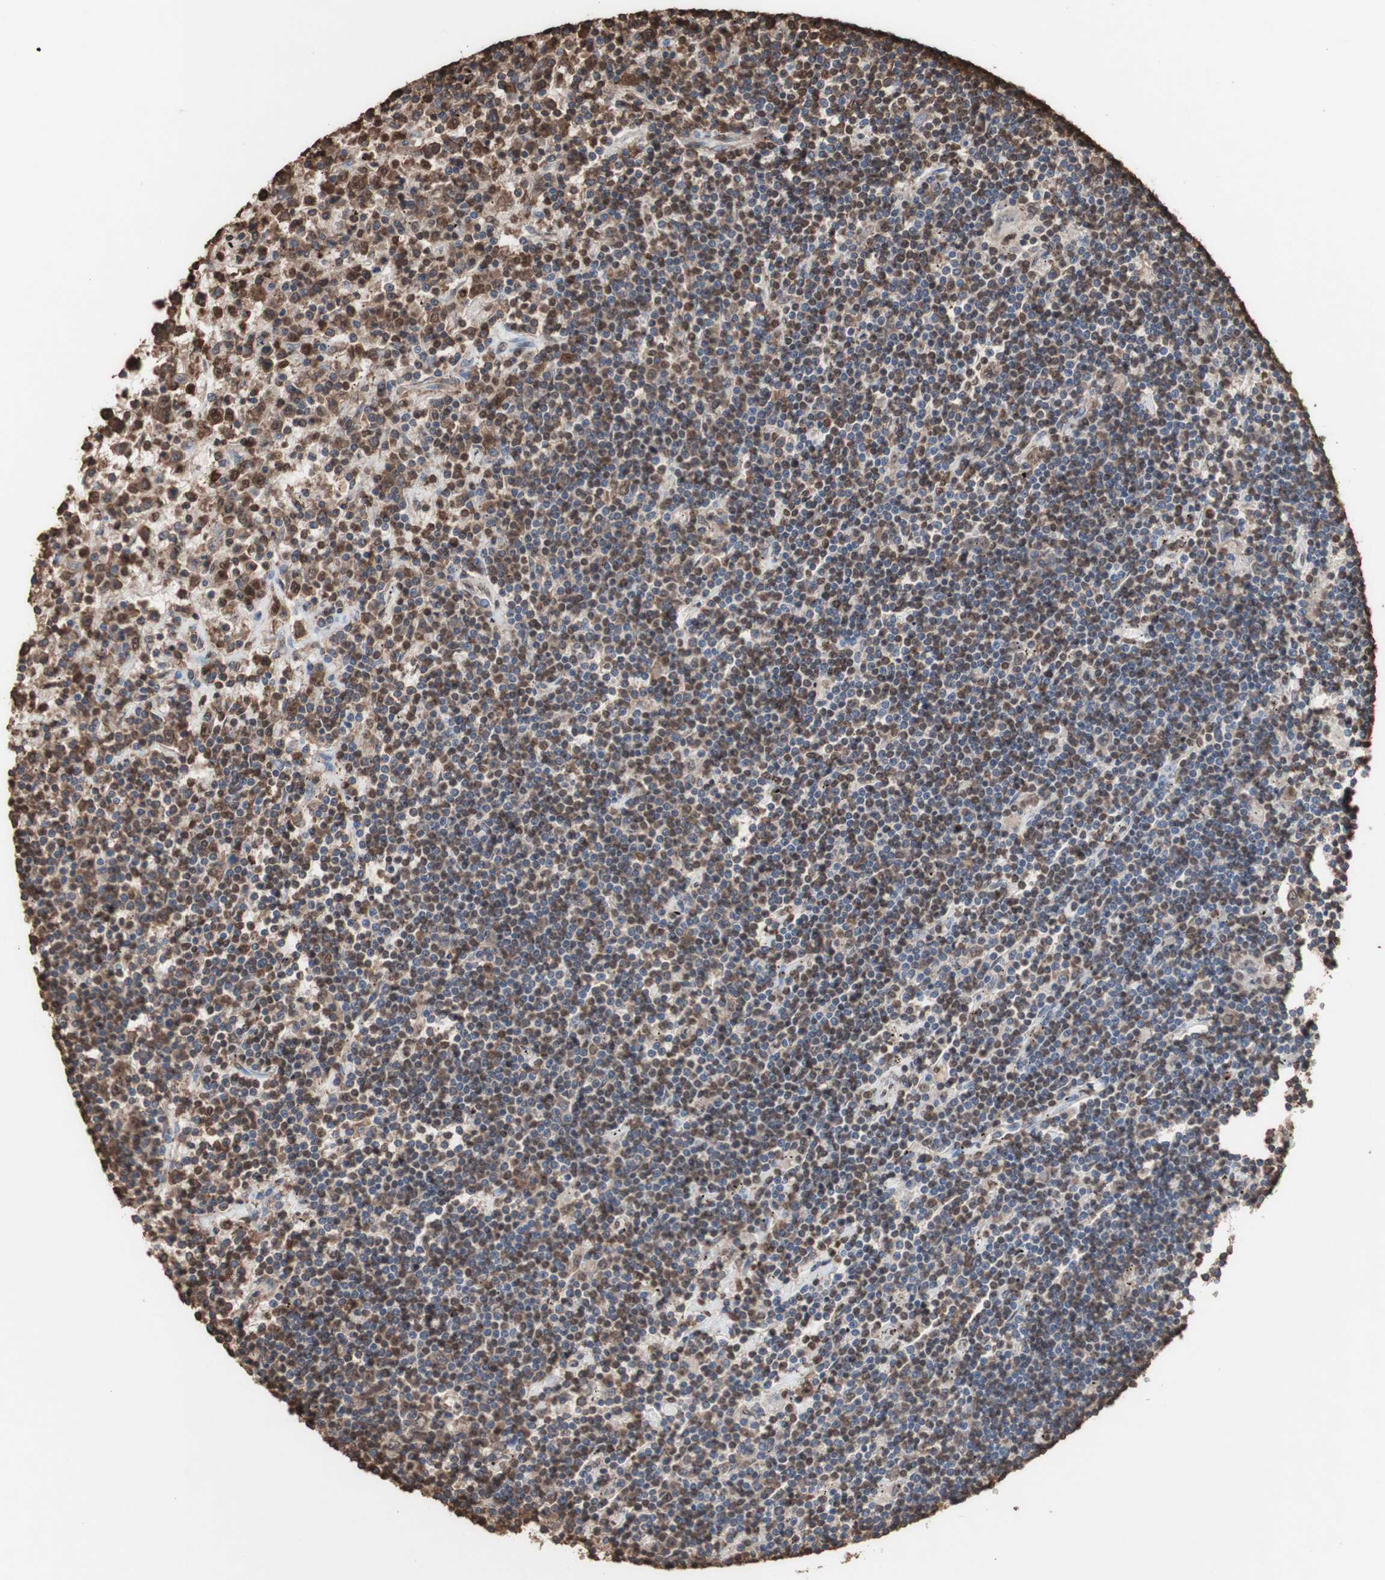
{"staining": {"intensity": "moderate", "quantity": "25%-75%", "location": "cytoplasmic/membranous,nuclear"}, "tissue": "lymphoma", "cell_type": "Tumor cells", "image_type": "cancer", "snomed": [{"axis": "morphology", "description": "Malignant lymphoma, non-Hodgkin's type, Low grade"}, {"axis": "topography", "description": "Spleen"}], "caption": "Immunohistochemistry photomicrograph of malignant lymphoma, non-Hodgkin's type (low-grade) stained for a protein (brown), which reveals medium levels of moderate cytoplasmic/membranous and nuclear positivity in about 25%-75% of tumor cells.", "gene": "PIDD1", "patient": {"sex": "male", "age": 76}}